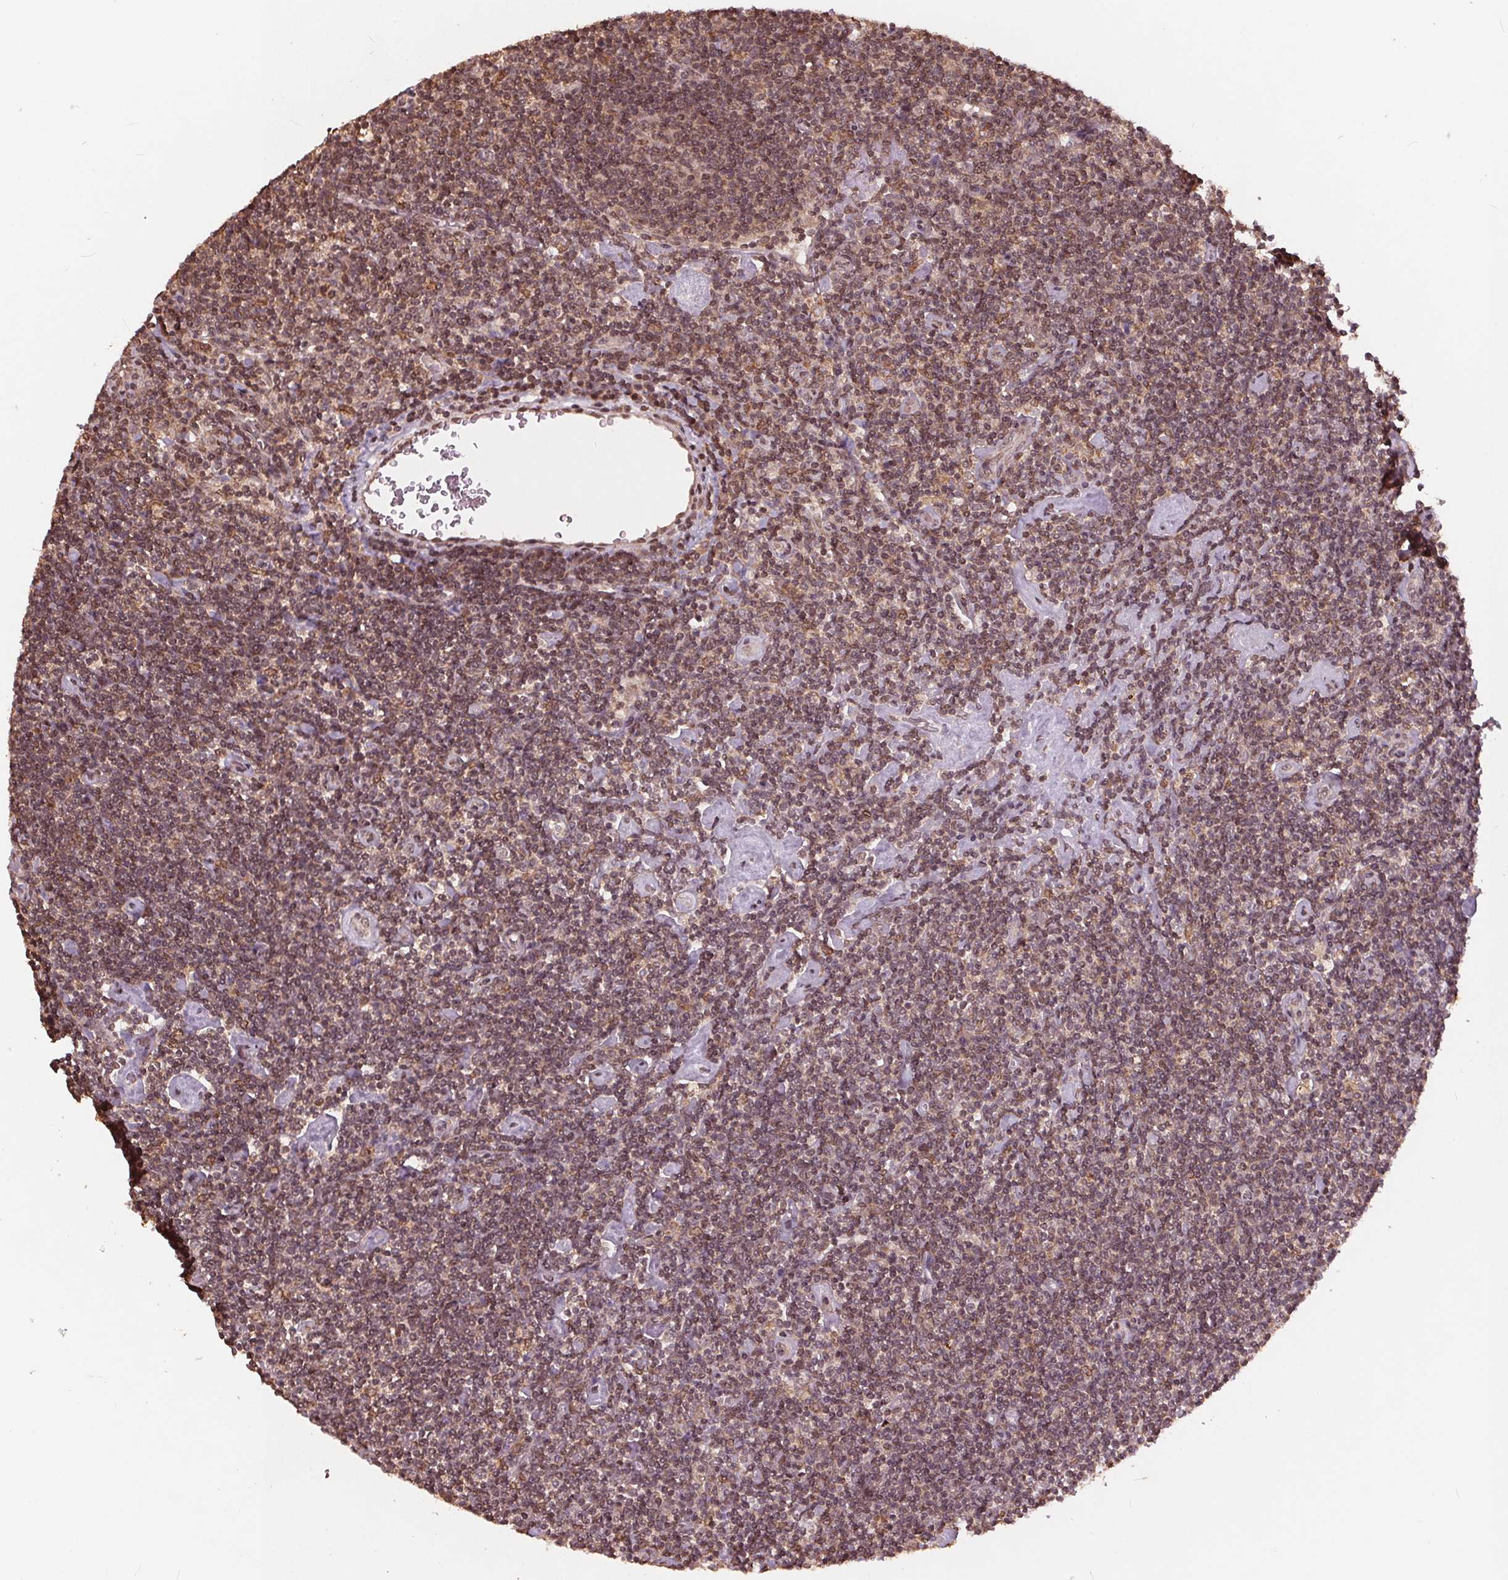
{"staining": {"intensity": "weak", "quantity": ">75%", "location": "nuclear"}, "tissue": "lymphoma", "cell_type": "Tumor cells", "image_type": "cancer", "snomed": [{"axis": "morphology", "description": "Hodgkin's disease, NOS"}, {"axis": "topography", "description": "Lymph node"}], "caption": "Protein expression analysis of human lymphoma reveals weak nuclear staining in approximately >75% of tumor cells. The staining is performed using DAB brown chromogen to label protein expression. The nuclei are counter-stained blue using hematoxylin.", "gene": "HIF1AN", "patient": {"sex": "male", "age": 40}}